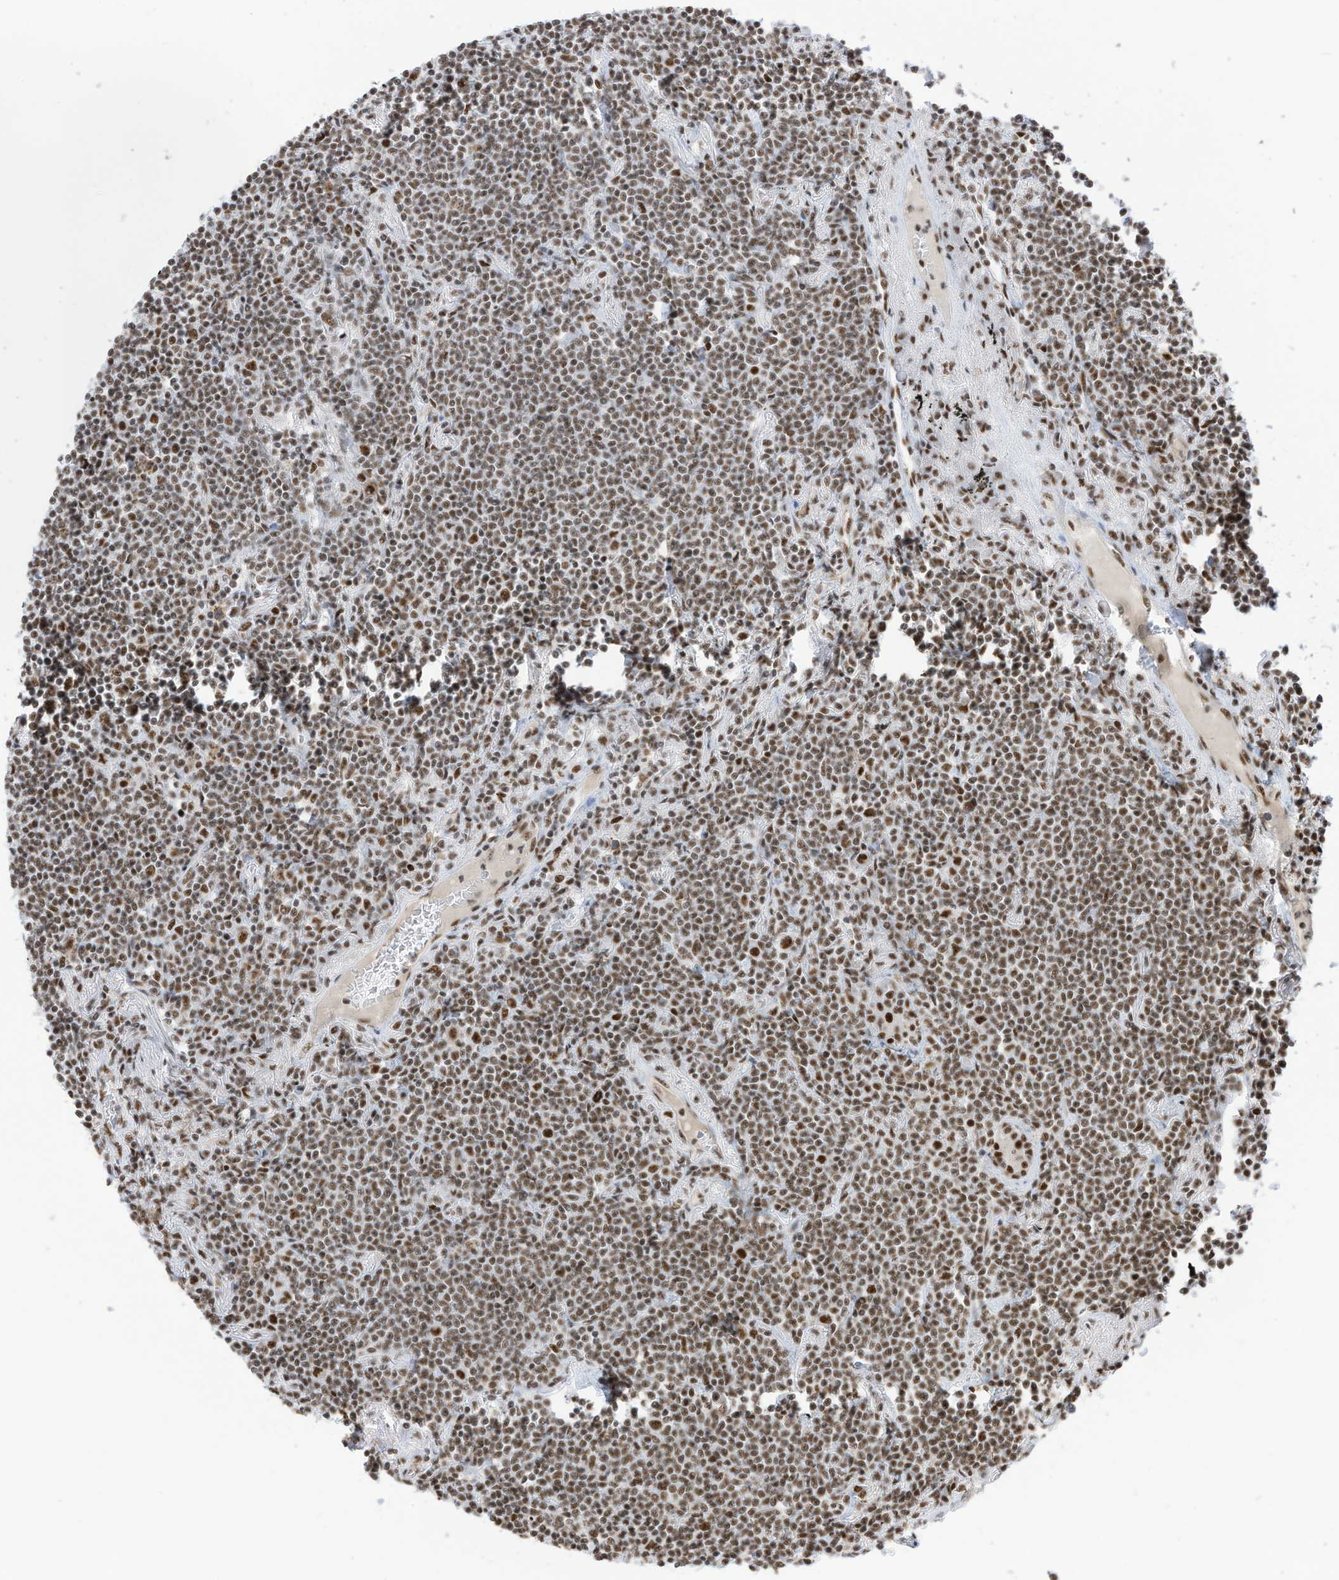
{"staining": {"intensity": "moderate", "quantity": ">75%", "location": "nuclear"}, "tissue": "lymphoma", "cell_type": "Tumor cells", "image_type": "cancer", "snomed": [{"axis": "morphology", "description": "Malignant lymphoma, non-Hodgkin's type, Low grade"}, {"axis": "topography", "description": "Lung"}], "caption": "Tumor cells show medium levels of moderate nuclear expression in approximately >75% of cells in human low-grade malignant lymphoma, non-Hodgkin's type. The protein is shown in brown color, while the nuclei are stained blue.", "gene": "SF3A3", "patient": {"sex": "female", "age": 71}}